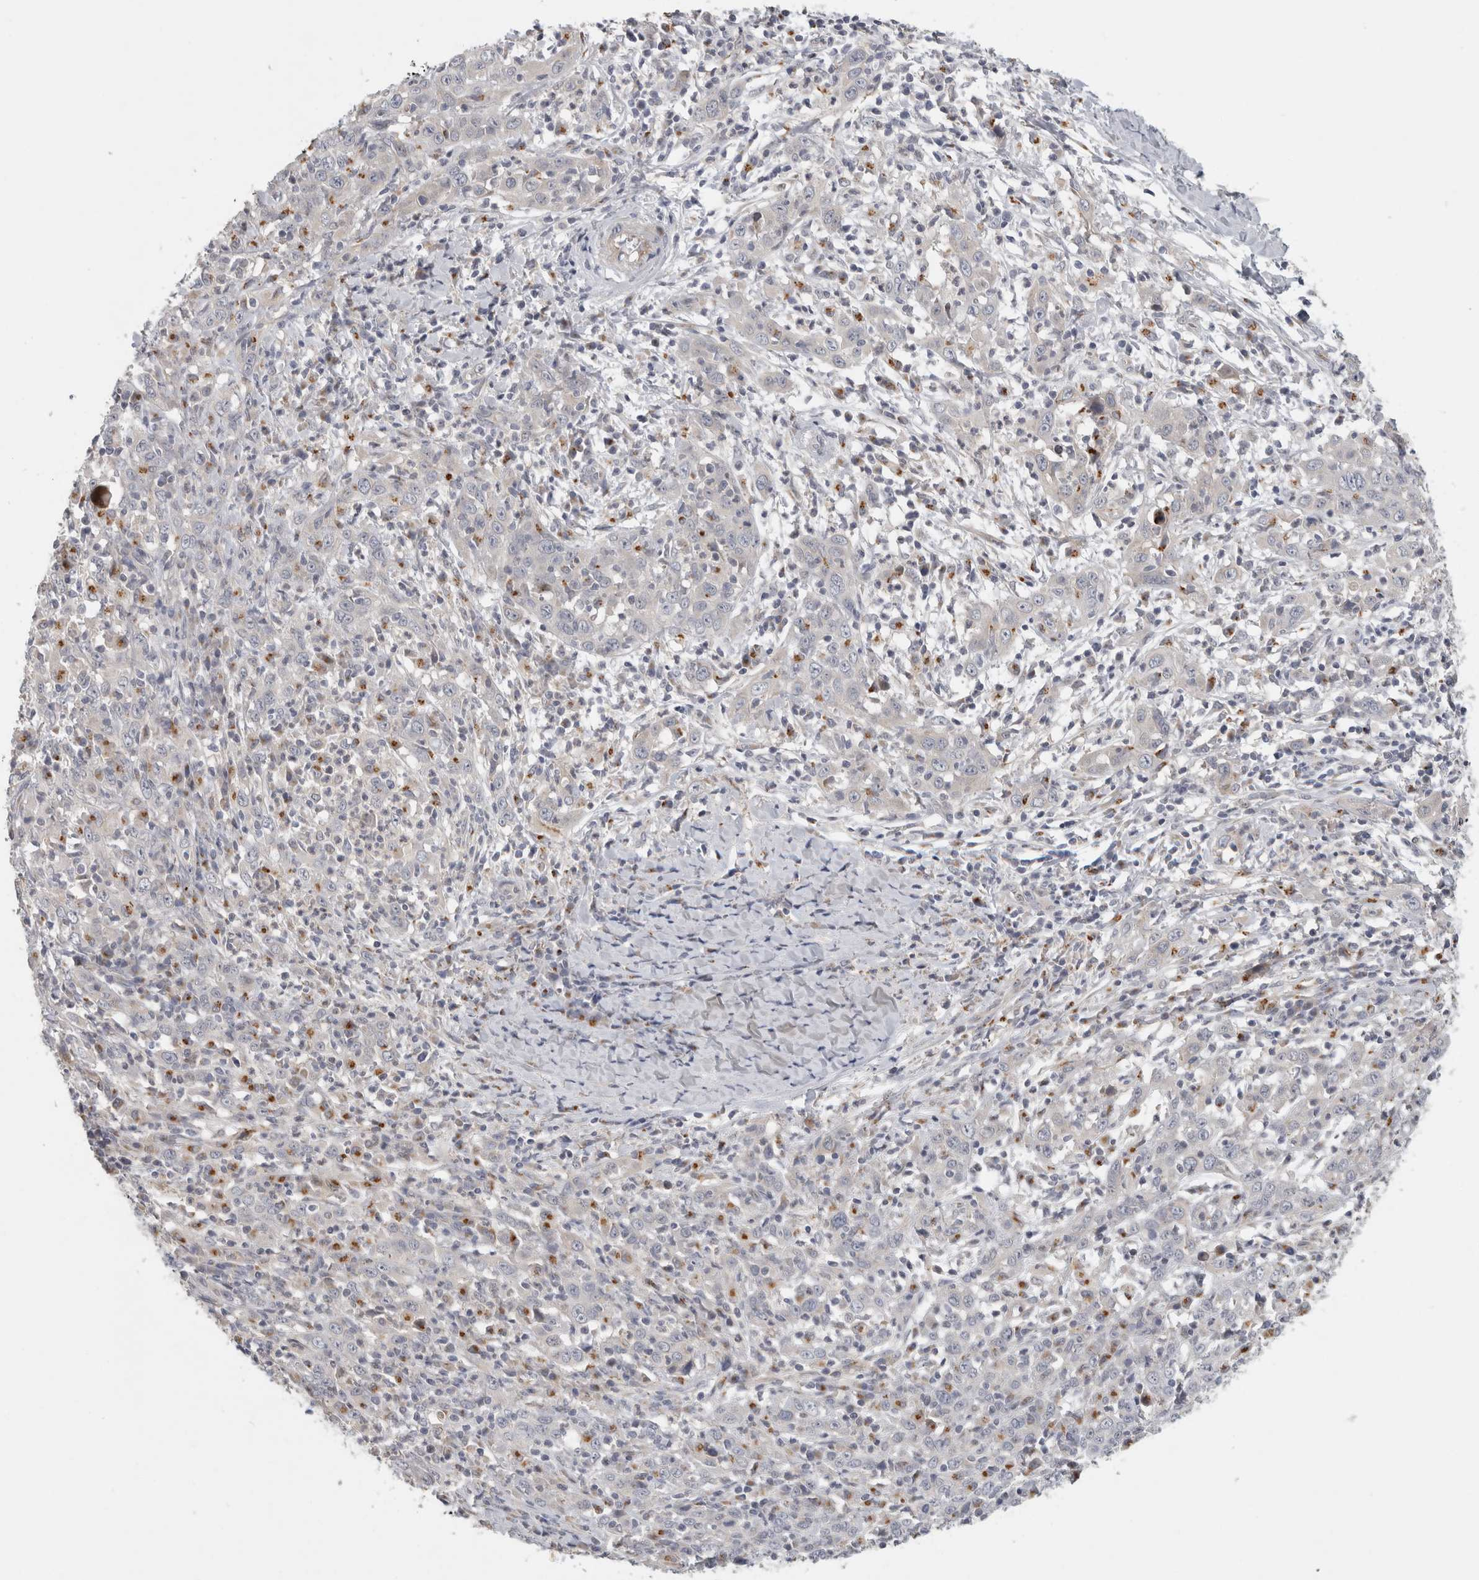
{"staining": {"intensity": "strong", "quantity": "25%-75%", "location": "cytoplasmic/membranous"}, "tissue": "cervical cancer", "cell_type": "Tumor cells", "image_type": "cancer", "snomed": [{"axis": "morphology", "description": "Squamous cell carcinoma, NOS"}, {"axis": "topography", "description": "Cervix"}], "caption": "Strong cytoplasmic/membranous staining is identified in approximately 25%-75% of tumor cells in cervical squamous cell carcinoma.", "gene": "MGAT1", "patient": {"sex": "female", "age": 46}}